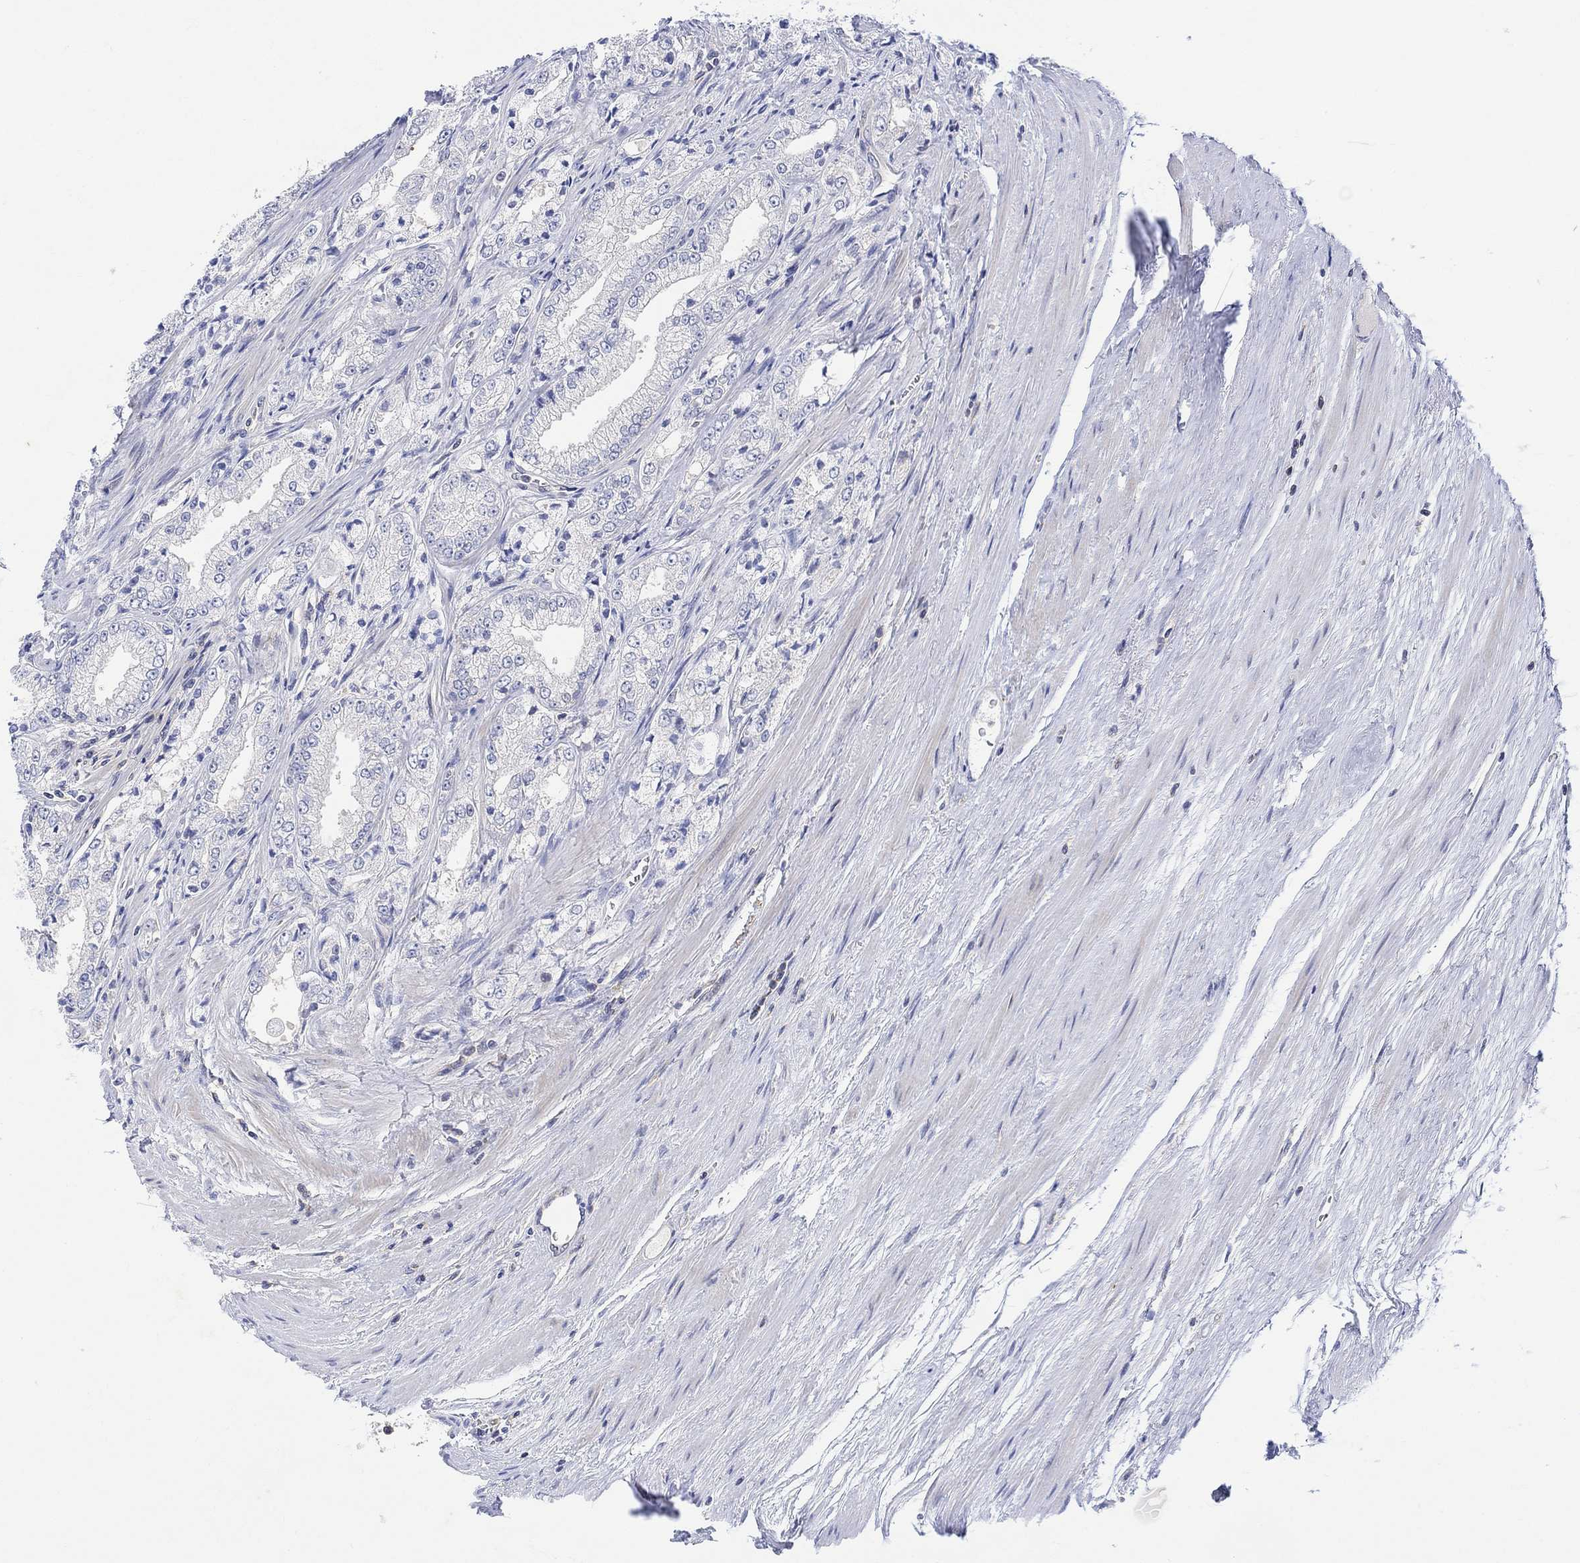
{"staining": {"intensity": "negative", "quantity": "none", "location": "none"}, "tissue": "prostate cancer", "cell_type": "Tumor cells", "image_type": "cancer", "snomed": [{"axis": "morphology", "description": "Adenocarcinoma, NOS"}, {"axis": "morphology", "description": "Adenocarcinoma, High grade"}, {"axis": "topography", "description": "Prostate"}], "caption": "Immunohistochemistry (IHC) of human prostate adenocarcinoma shows no expression in tumor cells.", "gene": "ARSK", "patient": {"sex": "male", "age": 70}}